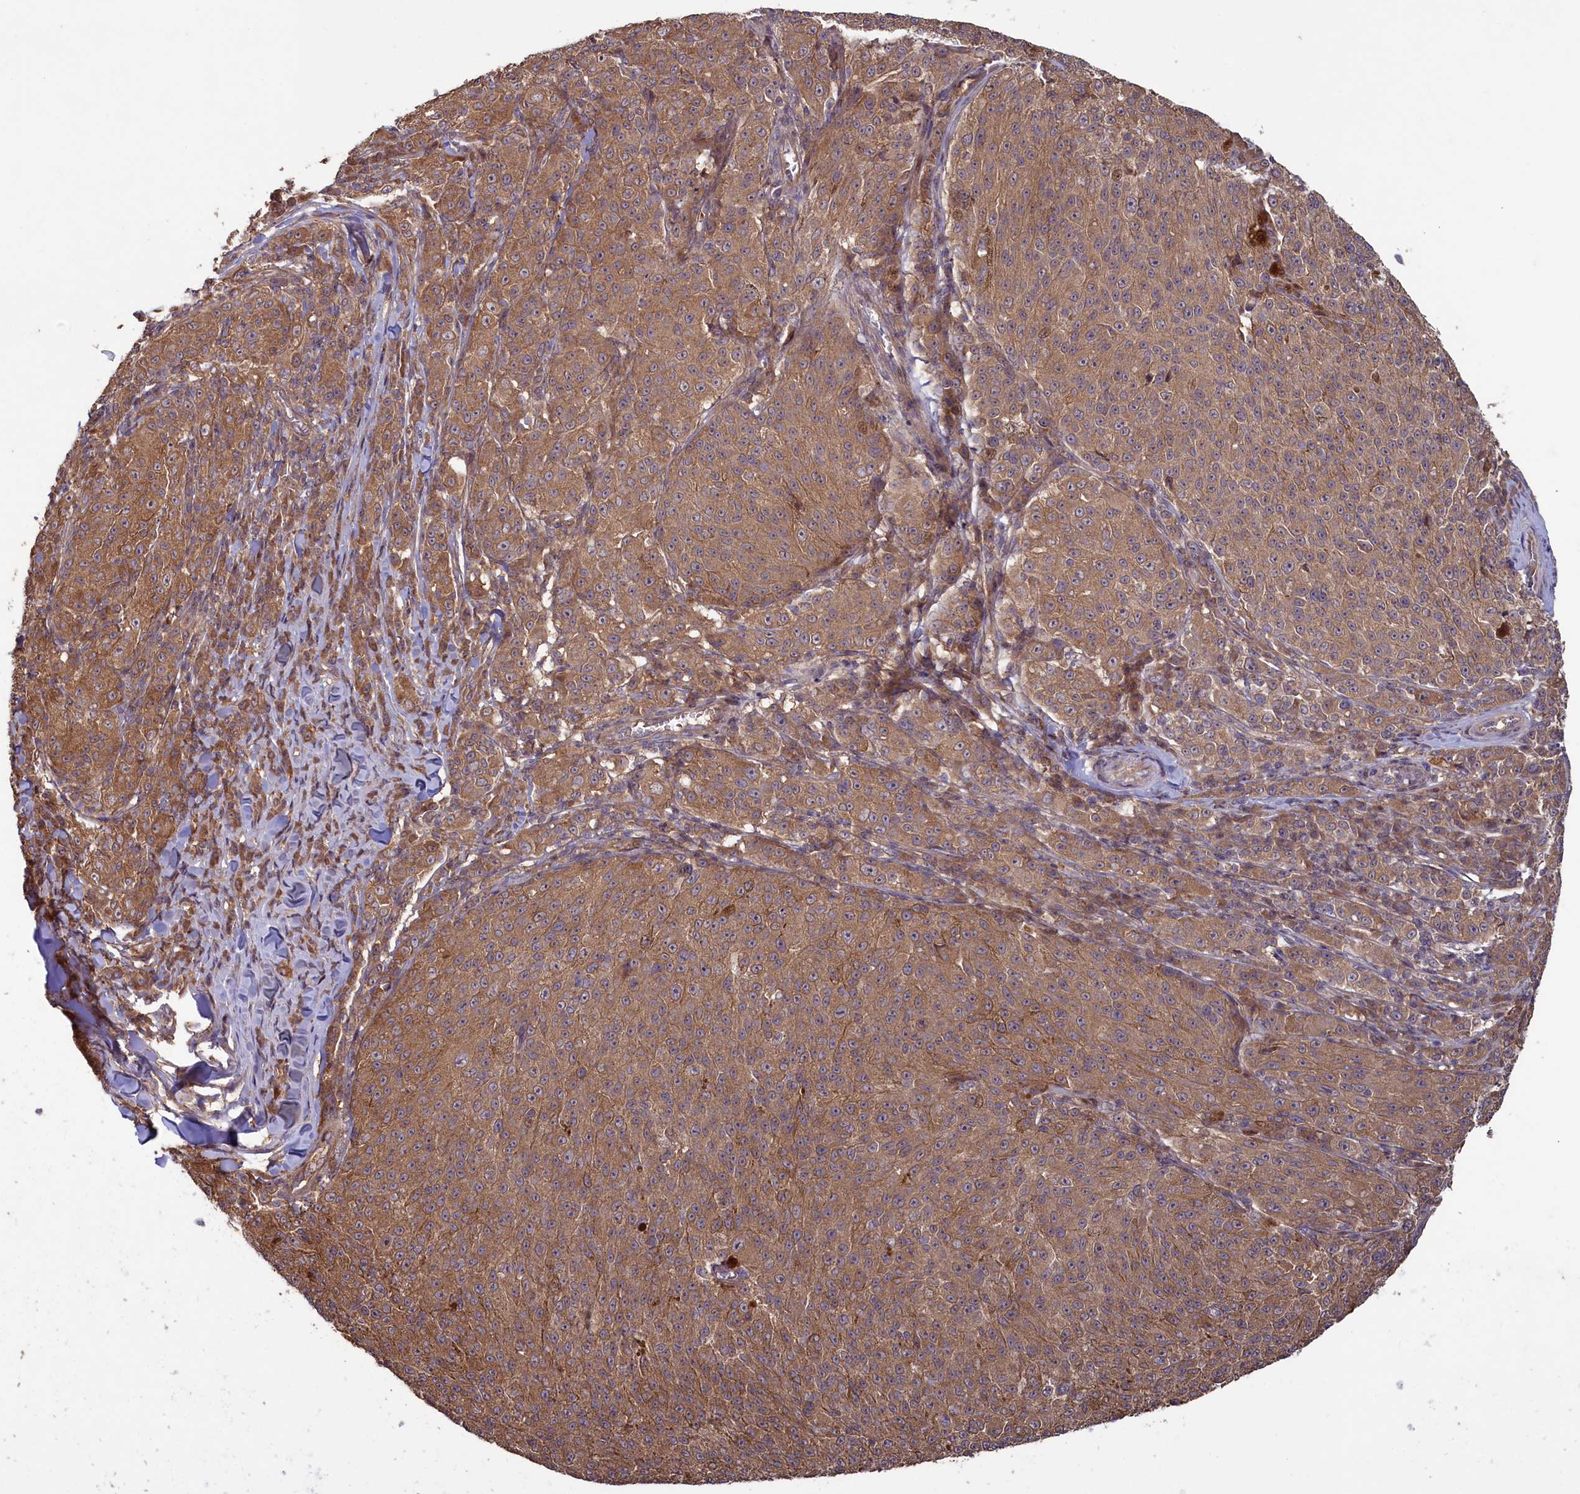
{"staining": {"intensity": "moderate", "quantity": ">75%", "location": "cytoplasmic/membranous"}, "tissue": "melanoma", "cell_type": "Tumor cells", "image_type": "cancer", "snomed": [{"axis": "morphology", "description": "Malignant melanoma, NOS"}, {"axis": "topography", "description": "Skin"}], "caption": "Immunohistochemistry (IHC) of human melanoma exhibits medium levels of moderate cytoplasmic/membranous expression in about >75% of tumor cells.", "gene": "CIAO2B", "patient": {"sex": "female", "age": 52}}